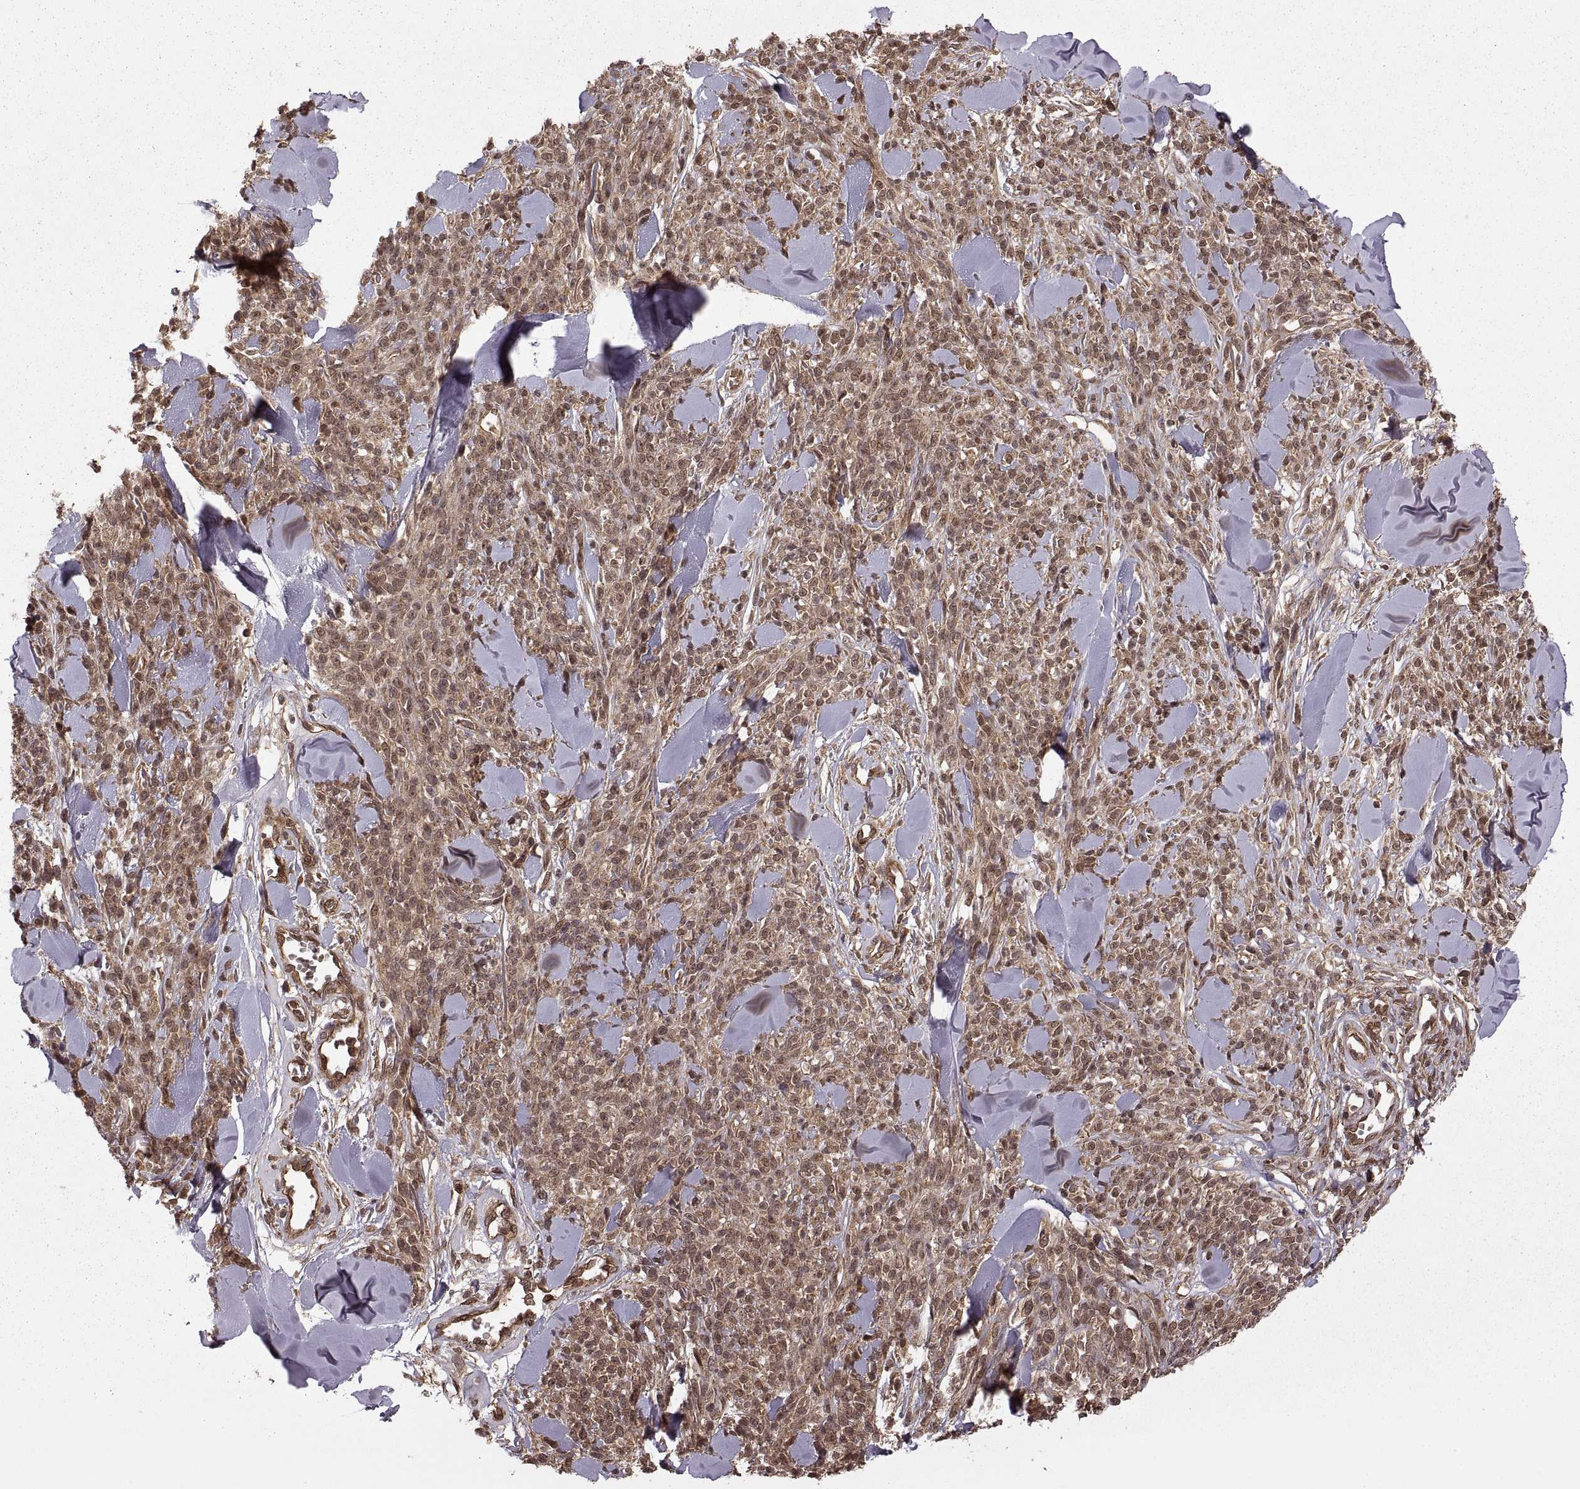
{"staining": {"intensity": "moderate", "quantity": ">75%", "location": "cytoplasmic/membranous,nuclear"}, "tissue": "melanoma", "cell_type": "Tumor cells", "image_type": "cancer", "snomed": [{"axis": "morphology", "description": "Malignant melanoma, NOS"}, {"axis": "topography", "description": "Skin"}, {"axis": "topography", "description": "Skin of trunk"}], "caption": "Immunohistochemistry (IHC) photomicrograph of neoplastic tissue: human malignant melanoma stained using IHC demonstrates medium levels of moderate protein expression localized specifically in the cytoplasmic/membranous and nuclear of tumor cells, appearing as a cytoplasmic/membranous and nuclear brown color.", "gene": "DEDD", "patient": {"sex": "male", "age": 74}}